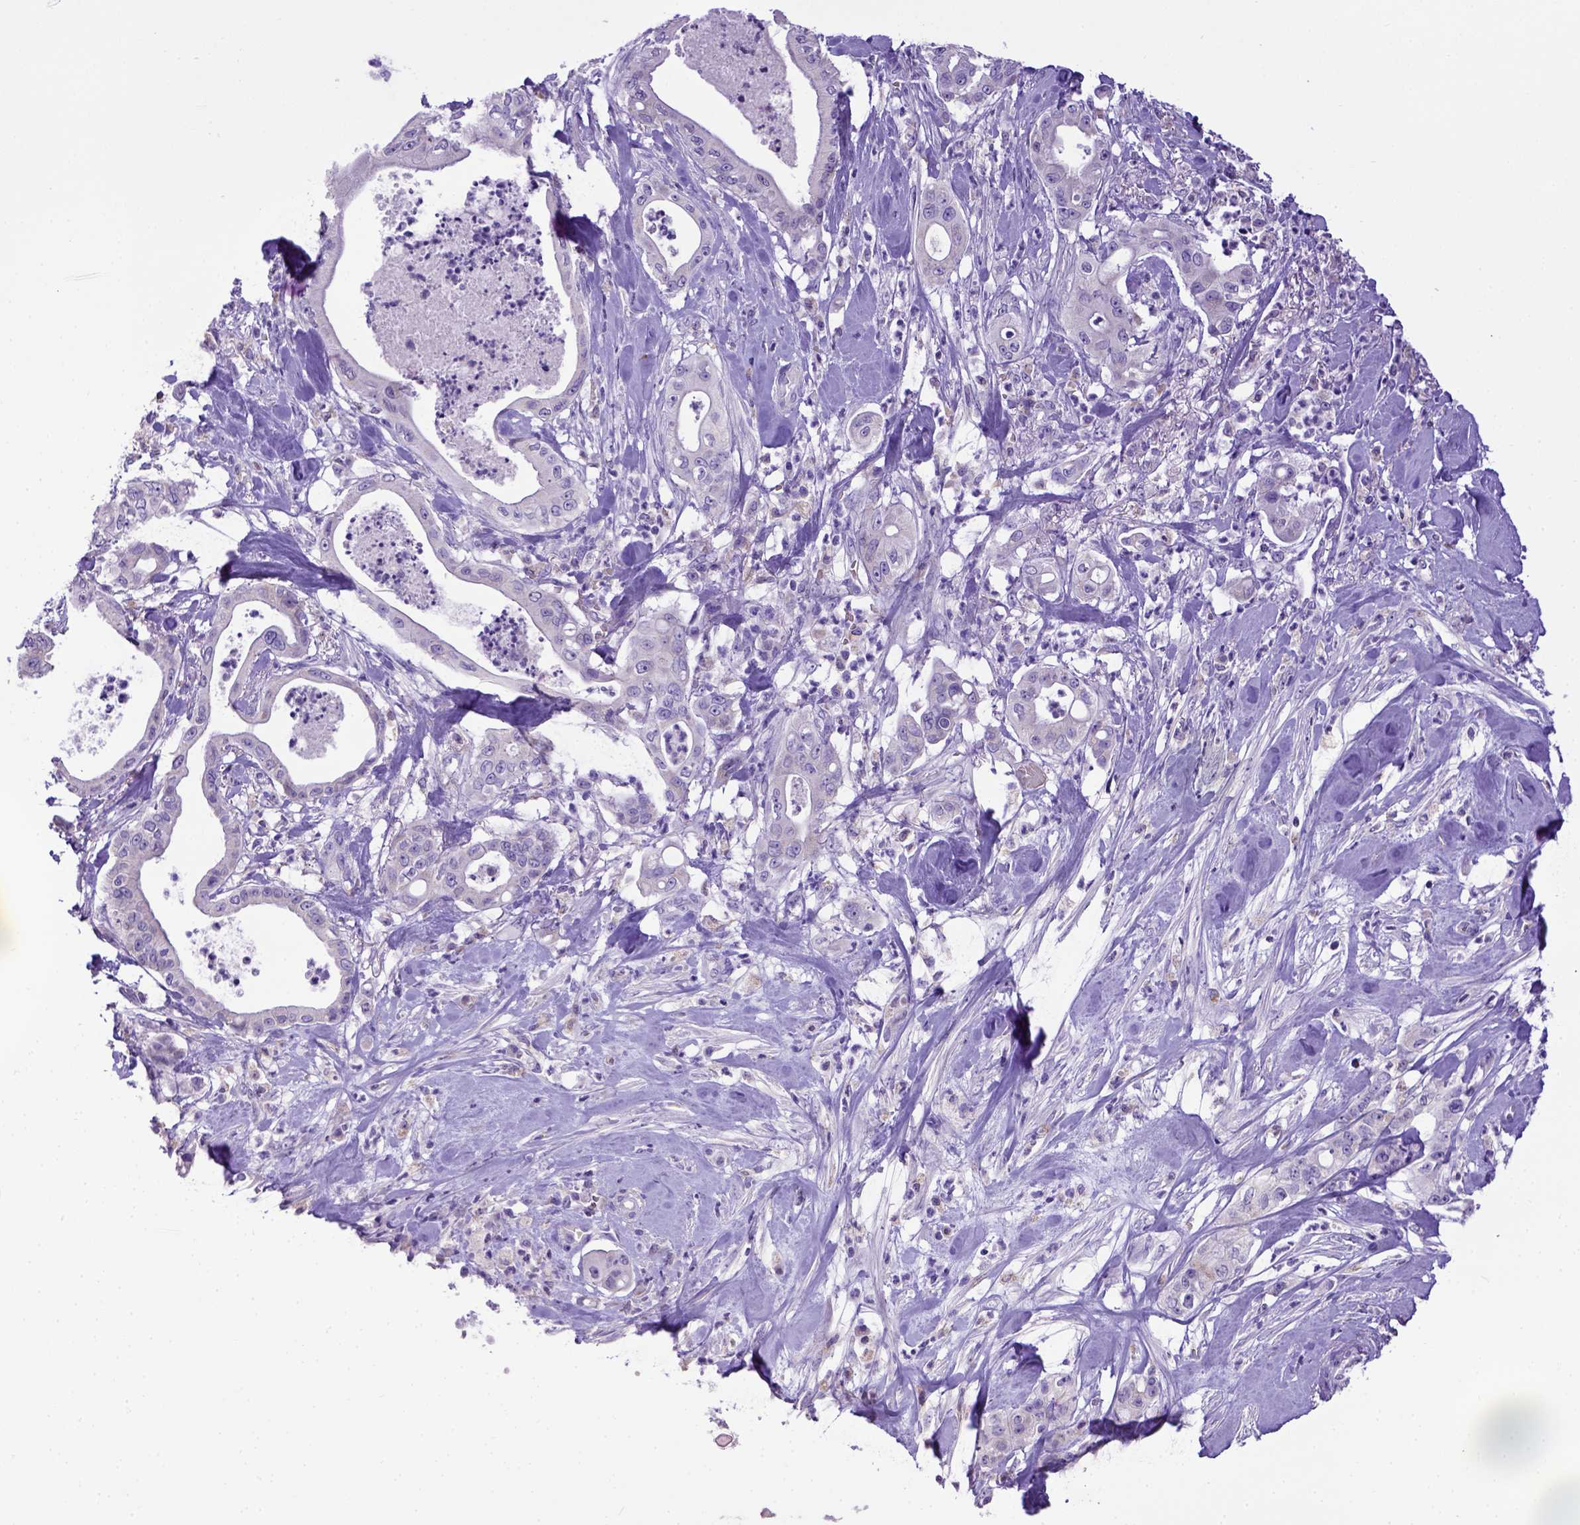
{"staining": {"intensity": "negative", "quantity": "none", "location": "none"}, "tissue": "pancreatic cancer", "cell_type": "Tumor cells", "image_type": "cancer", "snomed": [{"axis": "morphology", "description": "Adenocarcinoma, NOS"}, {"axis": "topography", "description": "Pancreas"}], "caption": "High magnification brightfield microscopy of adenocarcinoma (pancreatic) stained with DAB (brown) and counterstained with hematoxylin (blue): tumor cells show no significant staining.", "gene": "SPEF1", "patient": {"sex": "male", "age": 71}}